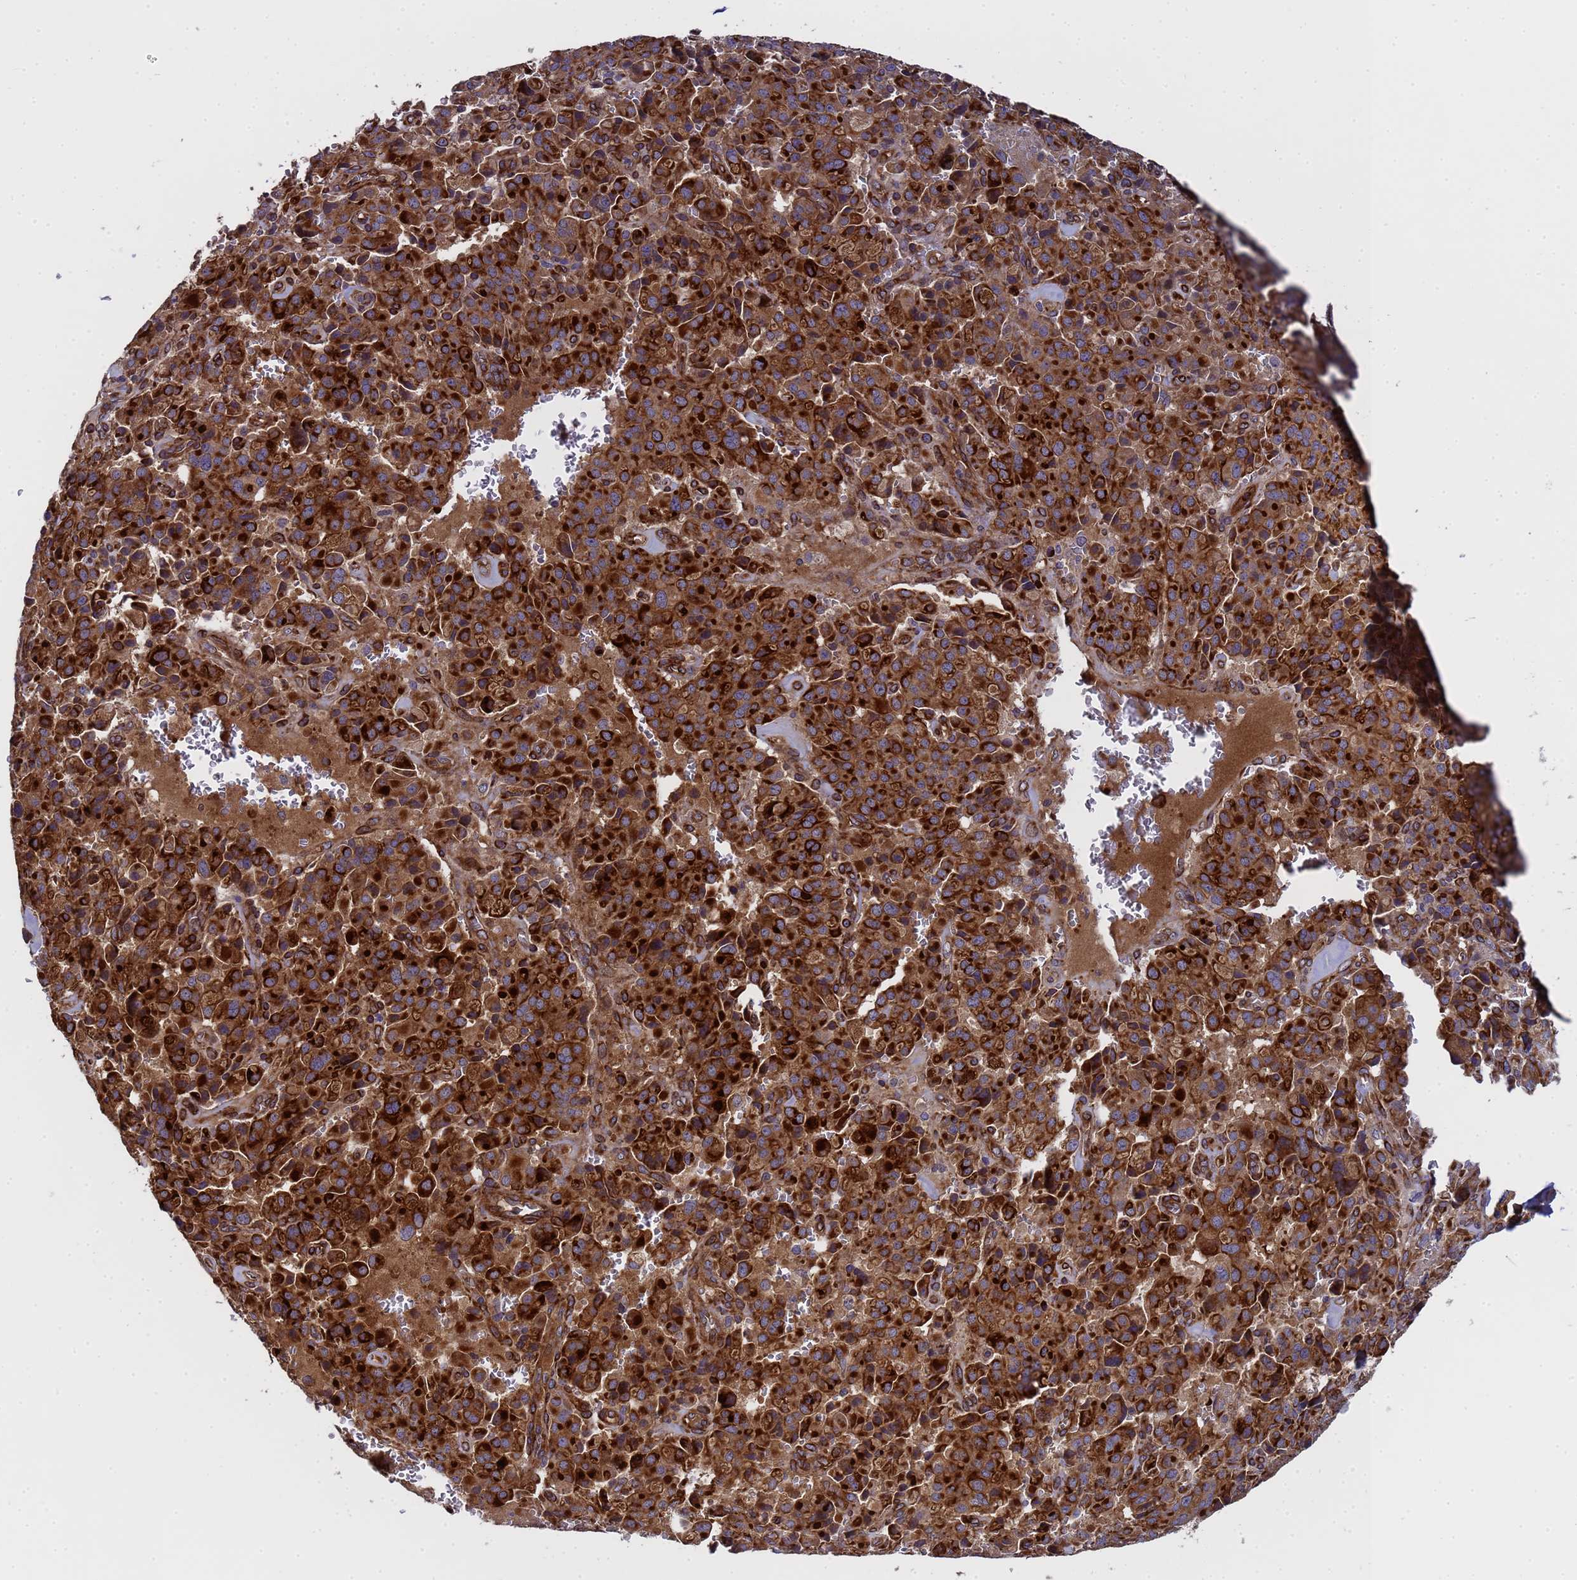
{"staining": {"intensity": "strong", "quantity": ">75%", "location": "cytoplasmic/membranous"}, "tissue": "pancreatic cancer", "cell_type": "Tumor cells", "image_type": "cancer", "snomed": [{"axis": "morphology", "description": "Adenocarcinoma, NOS"}, {"axis": "topography", "description": "Pancreas"}], "caption": "Pancreatic adenocarcinoma stained with DAB (3,3'-diaminobenzidine) immunohistochemistry (IHC) reveals high levels of strong cytoplasmic/membranous positivity in about >75% of tumor cells. (DAB (3,3'-diaminobenzidine) IHC with brightfield microscopy, high magnification).", "gene": "MOCS1", "patient": {"sex": "male", "age": 65}}